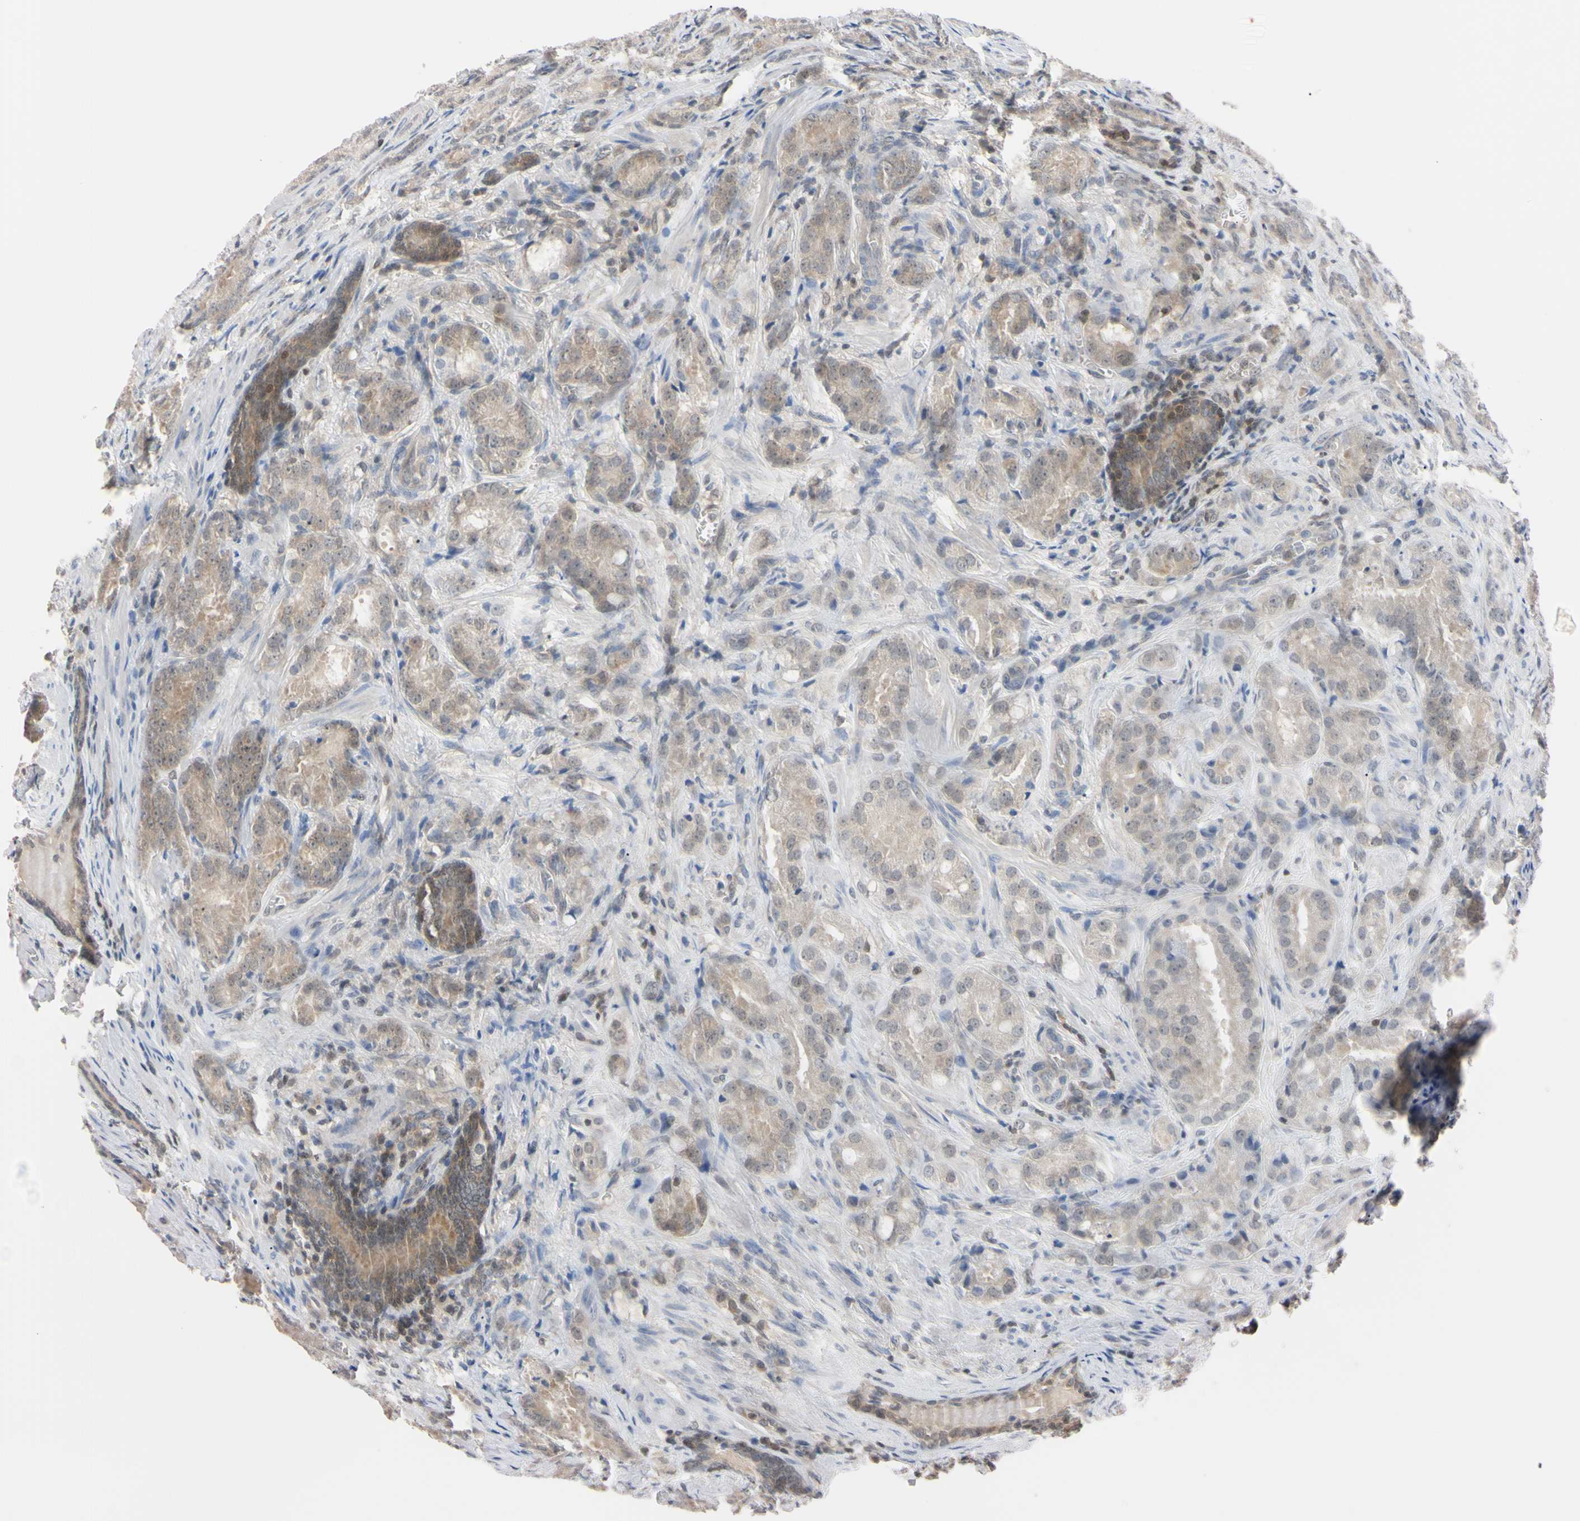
{"staining": {"intensity": "weak", "quantity": ">75%", "location": "cytoplasmic/membranous"}, "tissue": "prostate cancer", "cell_type": "Tumor cells", "image_type": "cancer", "snomed": [{"axis": "morphology", "description": "Adenocarcinoma, High grade"}, {"axis": "topography", "description": "Prostate"}], "caption": "There is low levels of weak cytoplasmic/membranous positivity in tumor cells of prostate cancer, as demonstrated by immunohistochemical staining (brown color).", "gene": "UBE2I", "patient": {"sex": "male", "age": 64}}